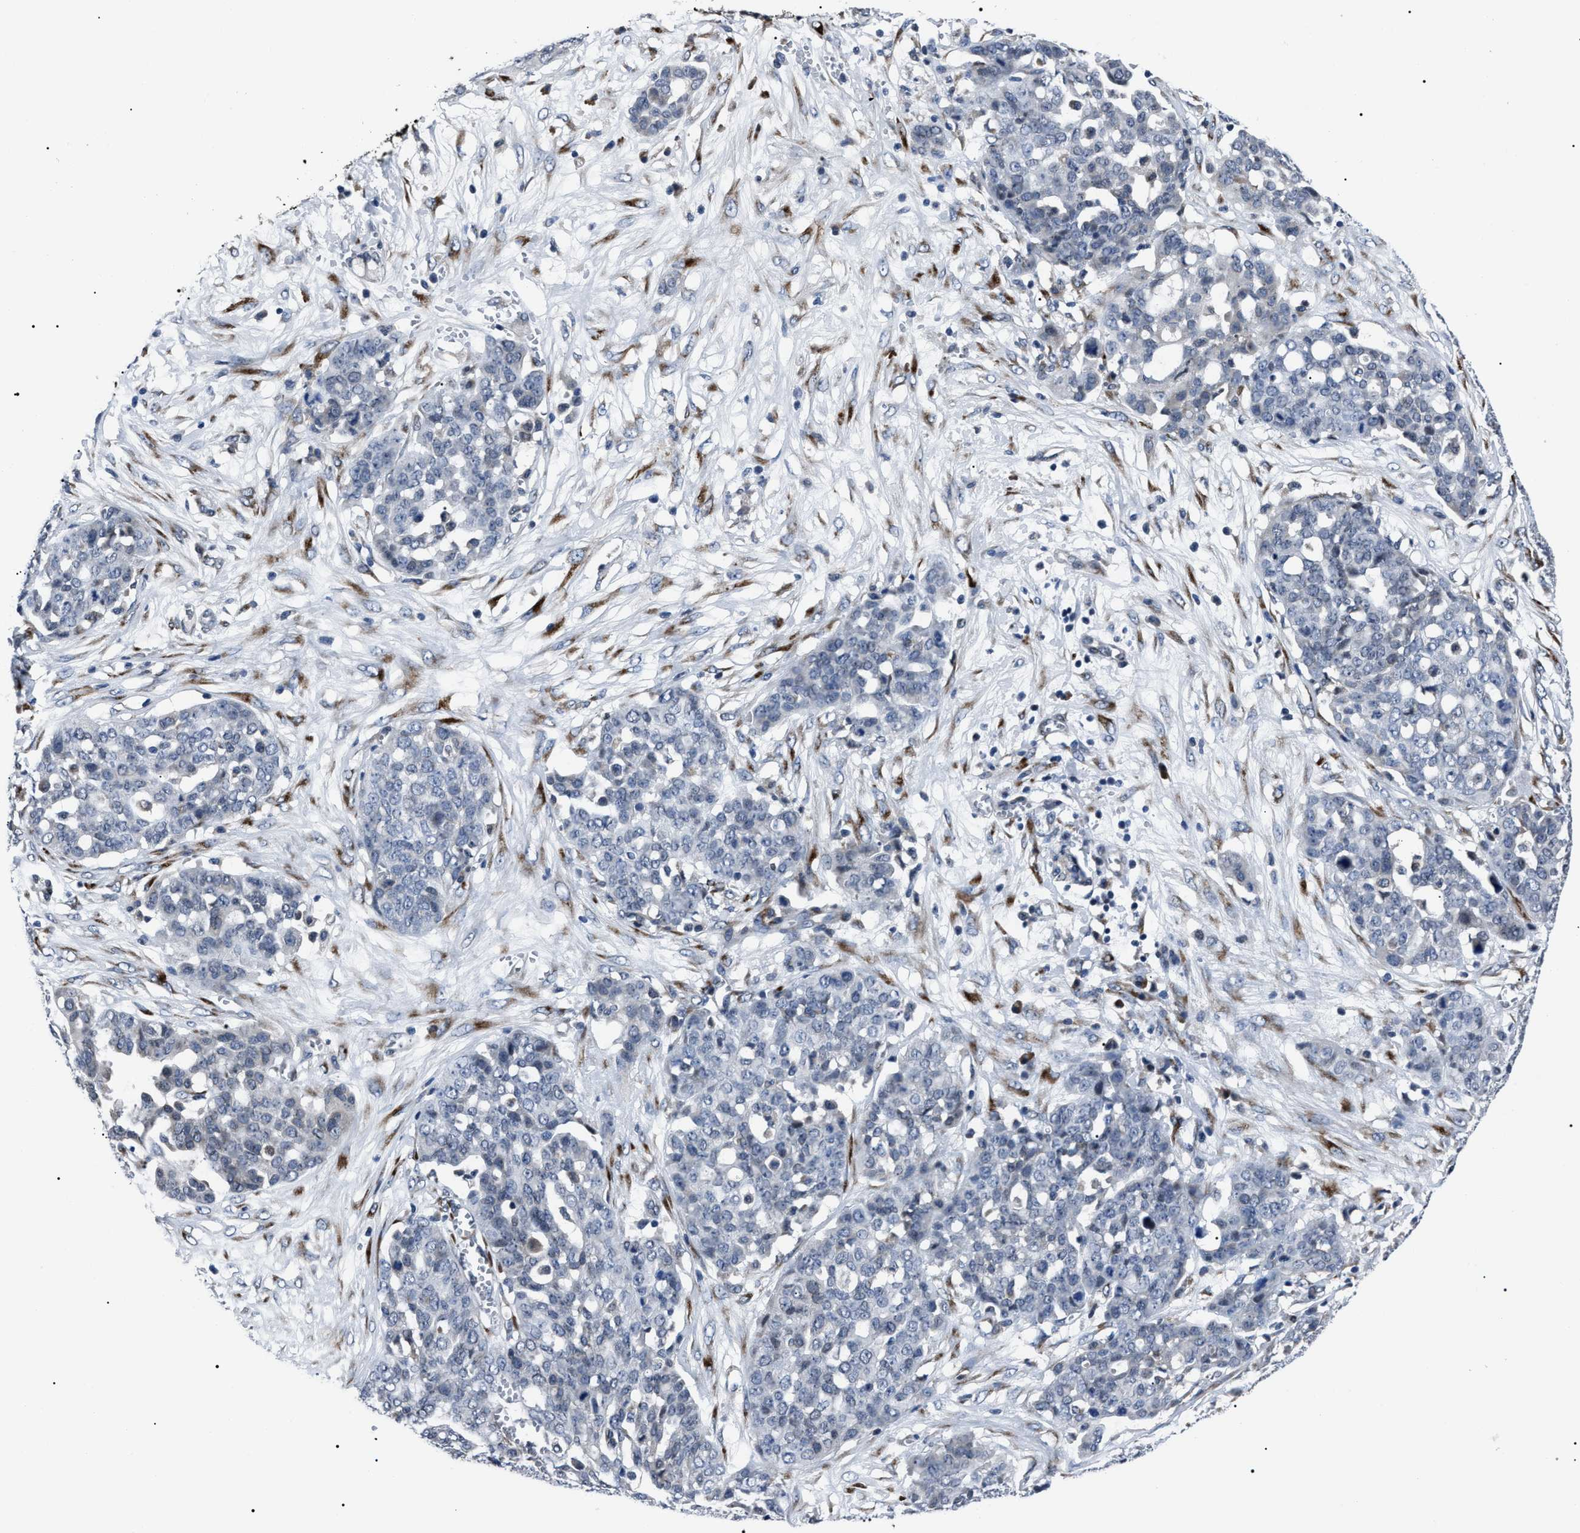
{"staining": {"intensity": "negative", "quantity": "none", "location": "none"}, "tissue": "ovarian cancer", "cell_type": "Tumor cells", "image_type": "cancer", "snomed": [{"axis": "morphology", "description": "Cystadenocarcinoma, serous, NOS"}, {"axis": "topography", "description": "Soft tissue"}, {"axis": "topography", "description": "Ovary"}], "caption": "Immunohistochemistry (IHC) of ovarian serous cystadenocarcinoma displays no positivity in tumor cells.", "gene": "LRRC14", "patient": {"sex": "female", "age": 57}}